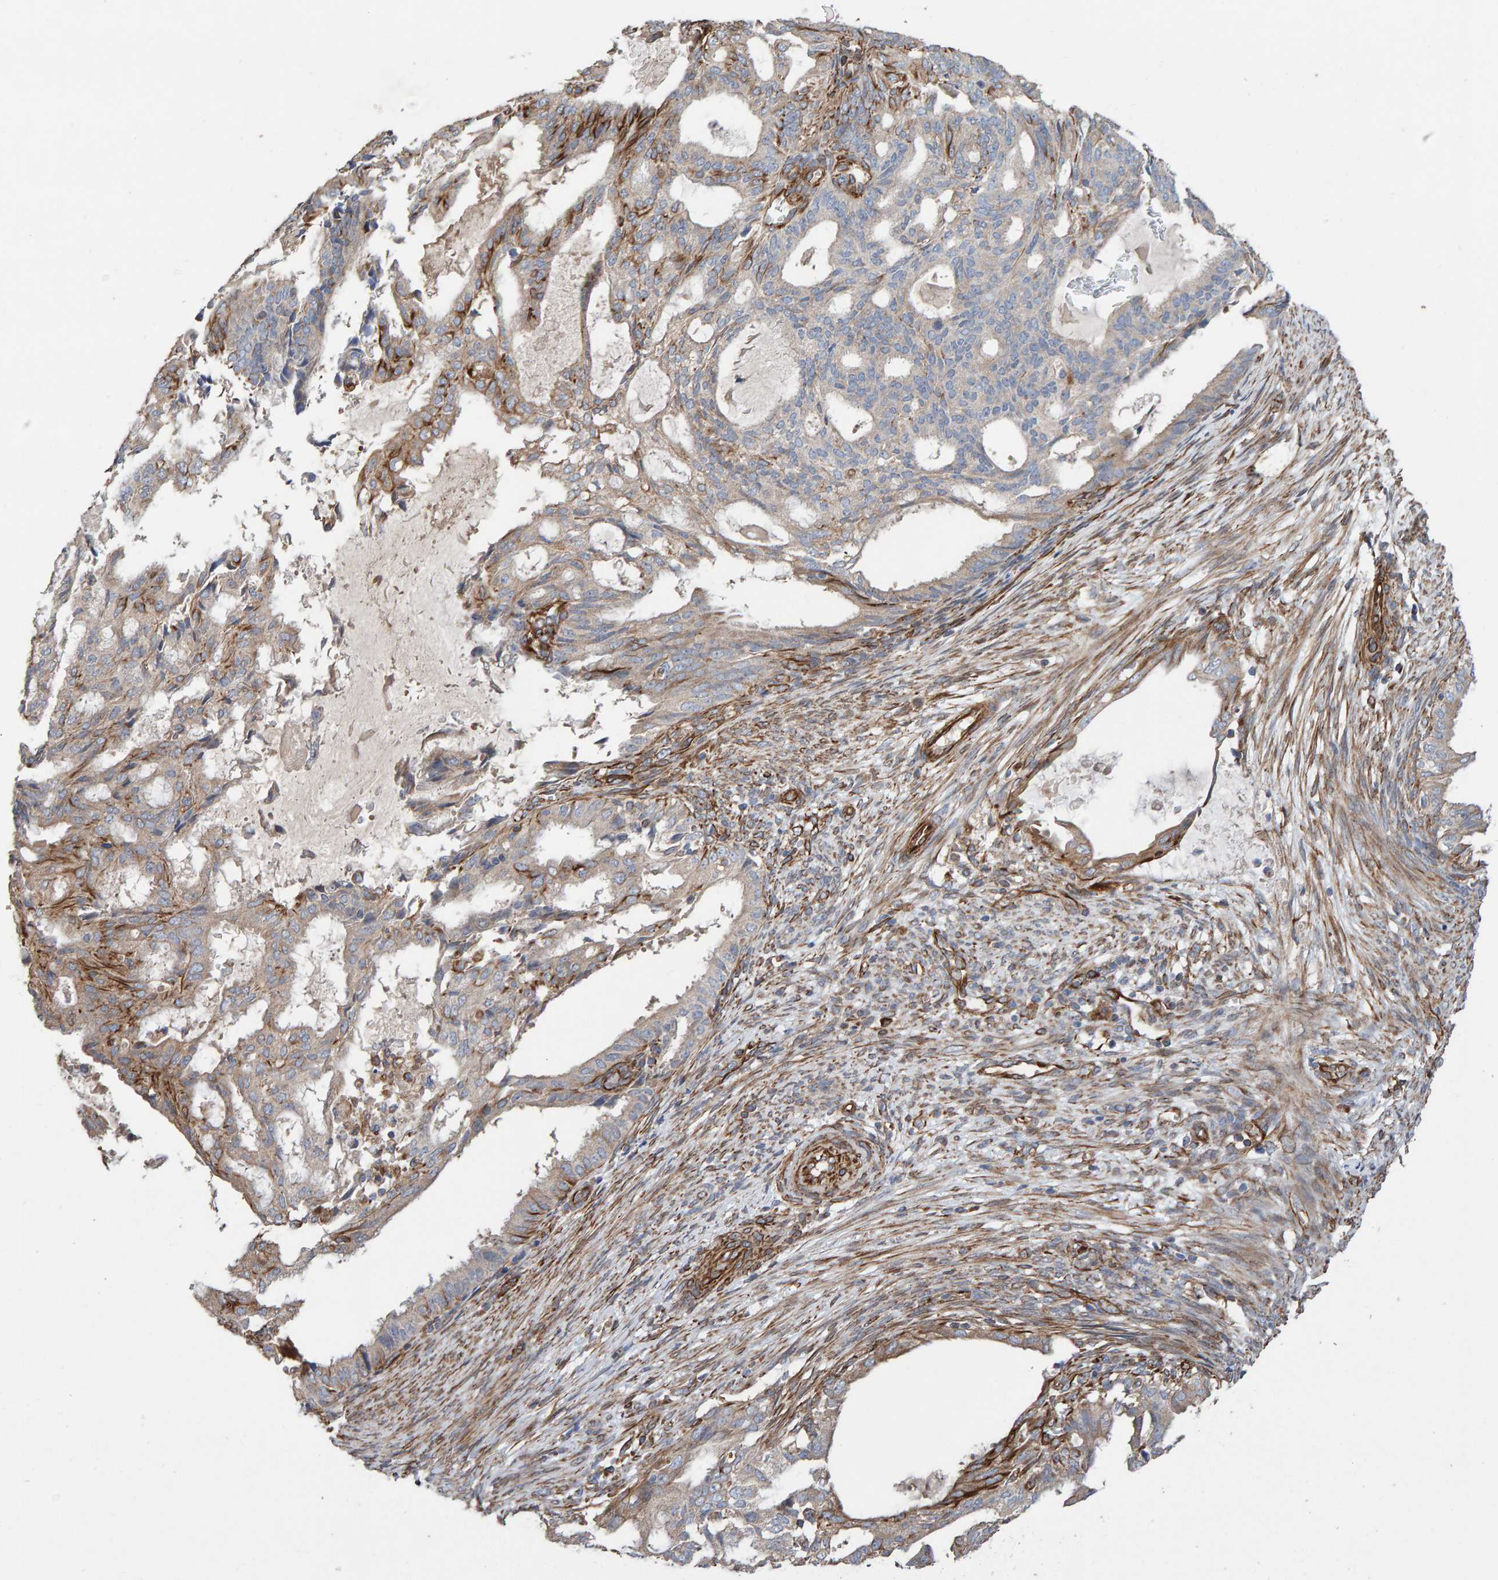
{"staining": {"intensity": "moderate", "quantity": "<25%", "location": "cytoplasmic/membranous"}, "tissue": "endometrial cancer", "cell_type": "Tumor cells", "image_type": "cancer", "snomed": [{"axis": "morphology", "description": "Adenocarcinoma, NOS"}, {"axis": "topography", "description": "Endometrium"}], "caption": "Brown immunohistochemical staining in human endometrial adenocarcinoma exhibits moderate cytoplasmic/membranous expression in approximately <25% of tumor cells. (IHC, brightfield microscopy, high magnification).", "gene": "ZNF347", "patient": {"sex": "female", "age": 58}}